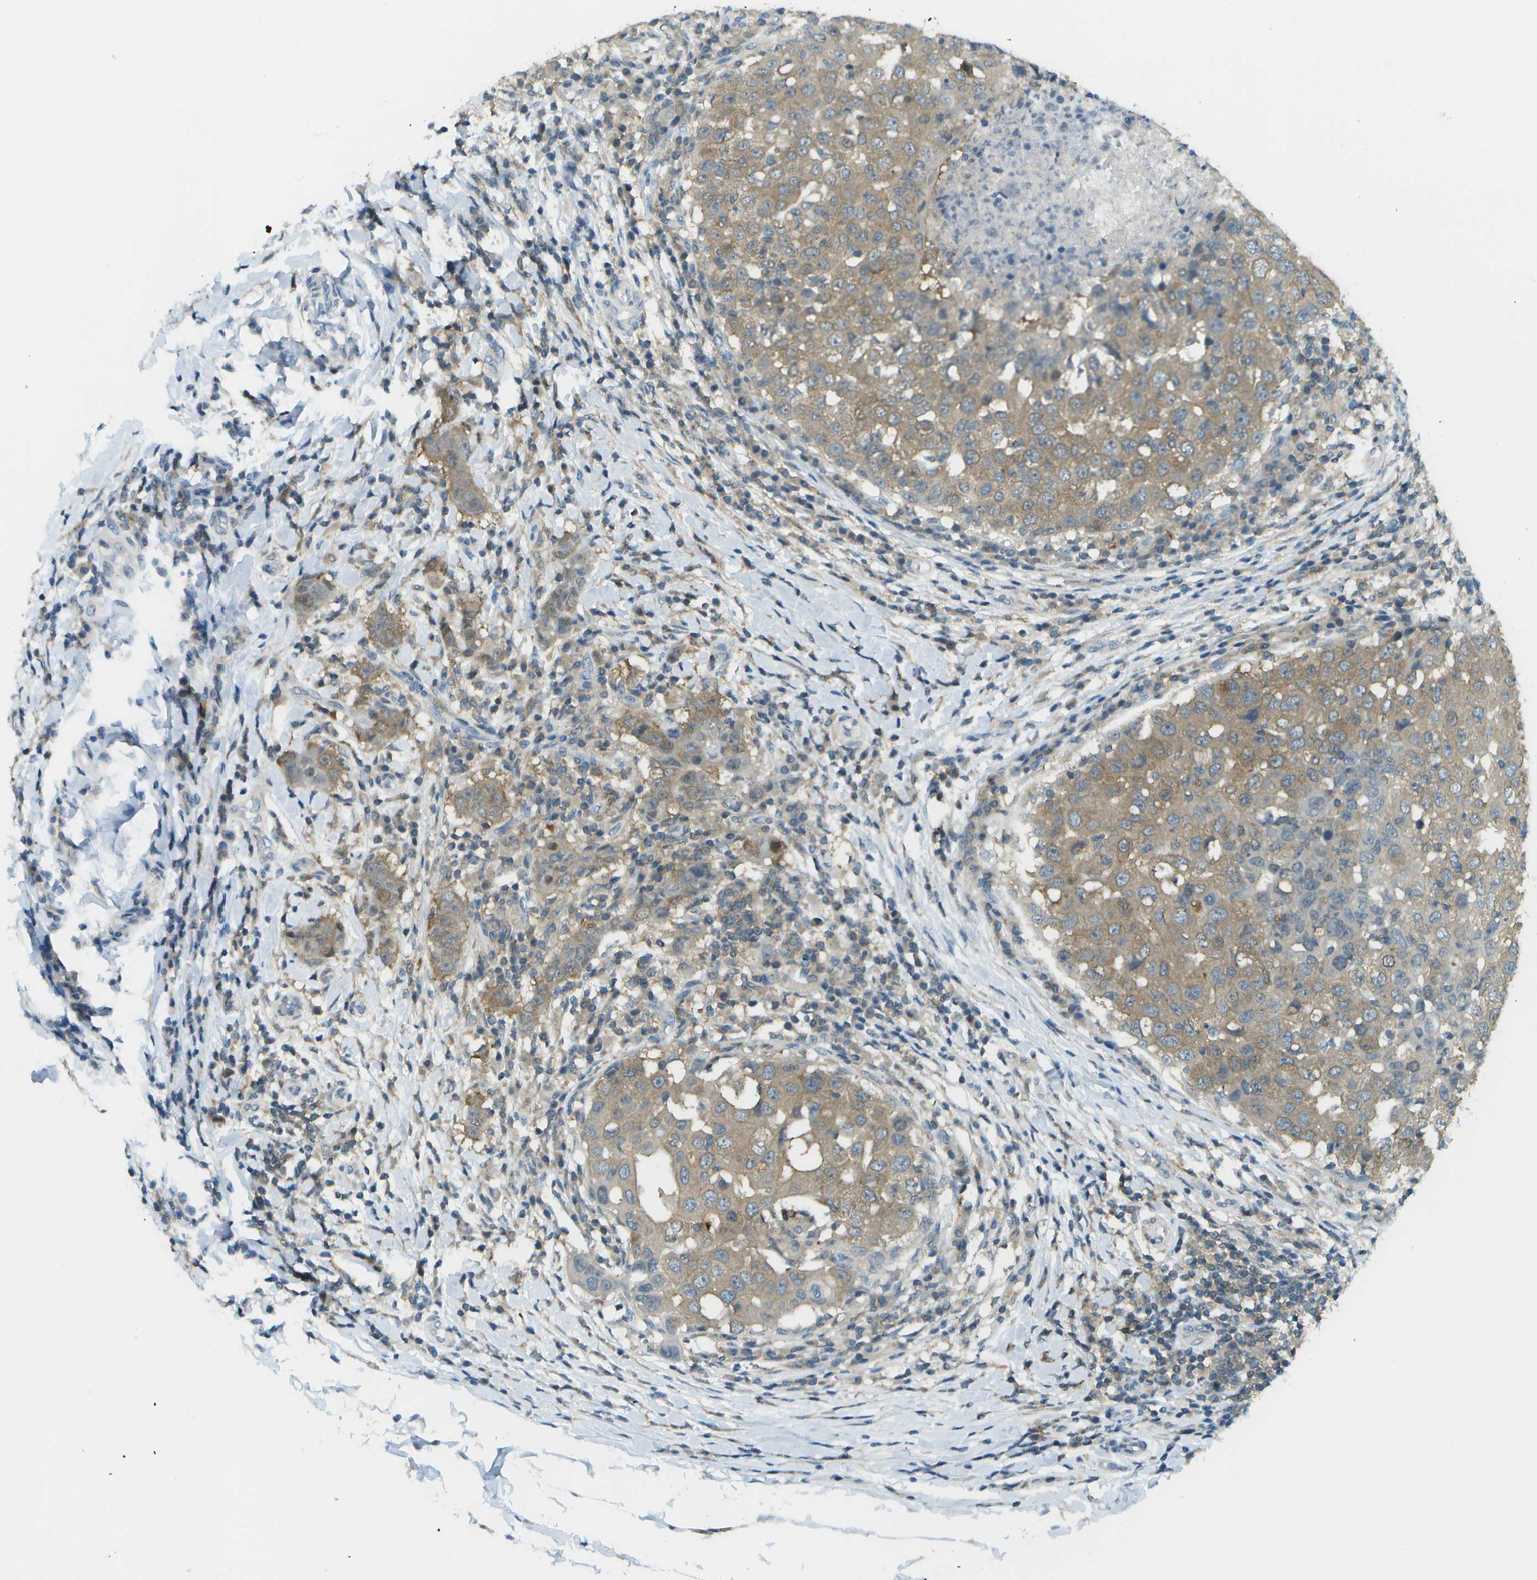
{"staining": {"intensity": "moderate", "quantity": ">75%", "location": "cytoplasmic/membranous"}, "tissue": "breast cancer", "cell_type": "Tumor cells", "image_type": "cancer", "snomed": [{"axis": "morphology", "description": "Duct carcinoma"}, {"axis": "topography", "description": "Breast"}], "caption": "Protein expression analysis of human intraductal carcinoma (breast) reveals moderate cytoplasmic/membranous staining in about >75% of tumor cells.", "gene": "CDH23", "patient": {"sex": "female", "age": 27}}